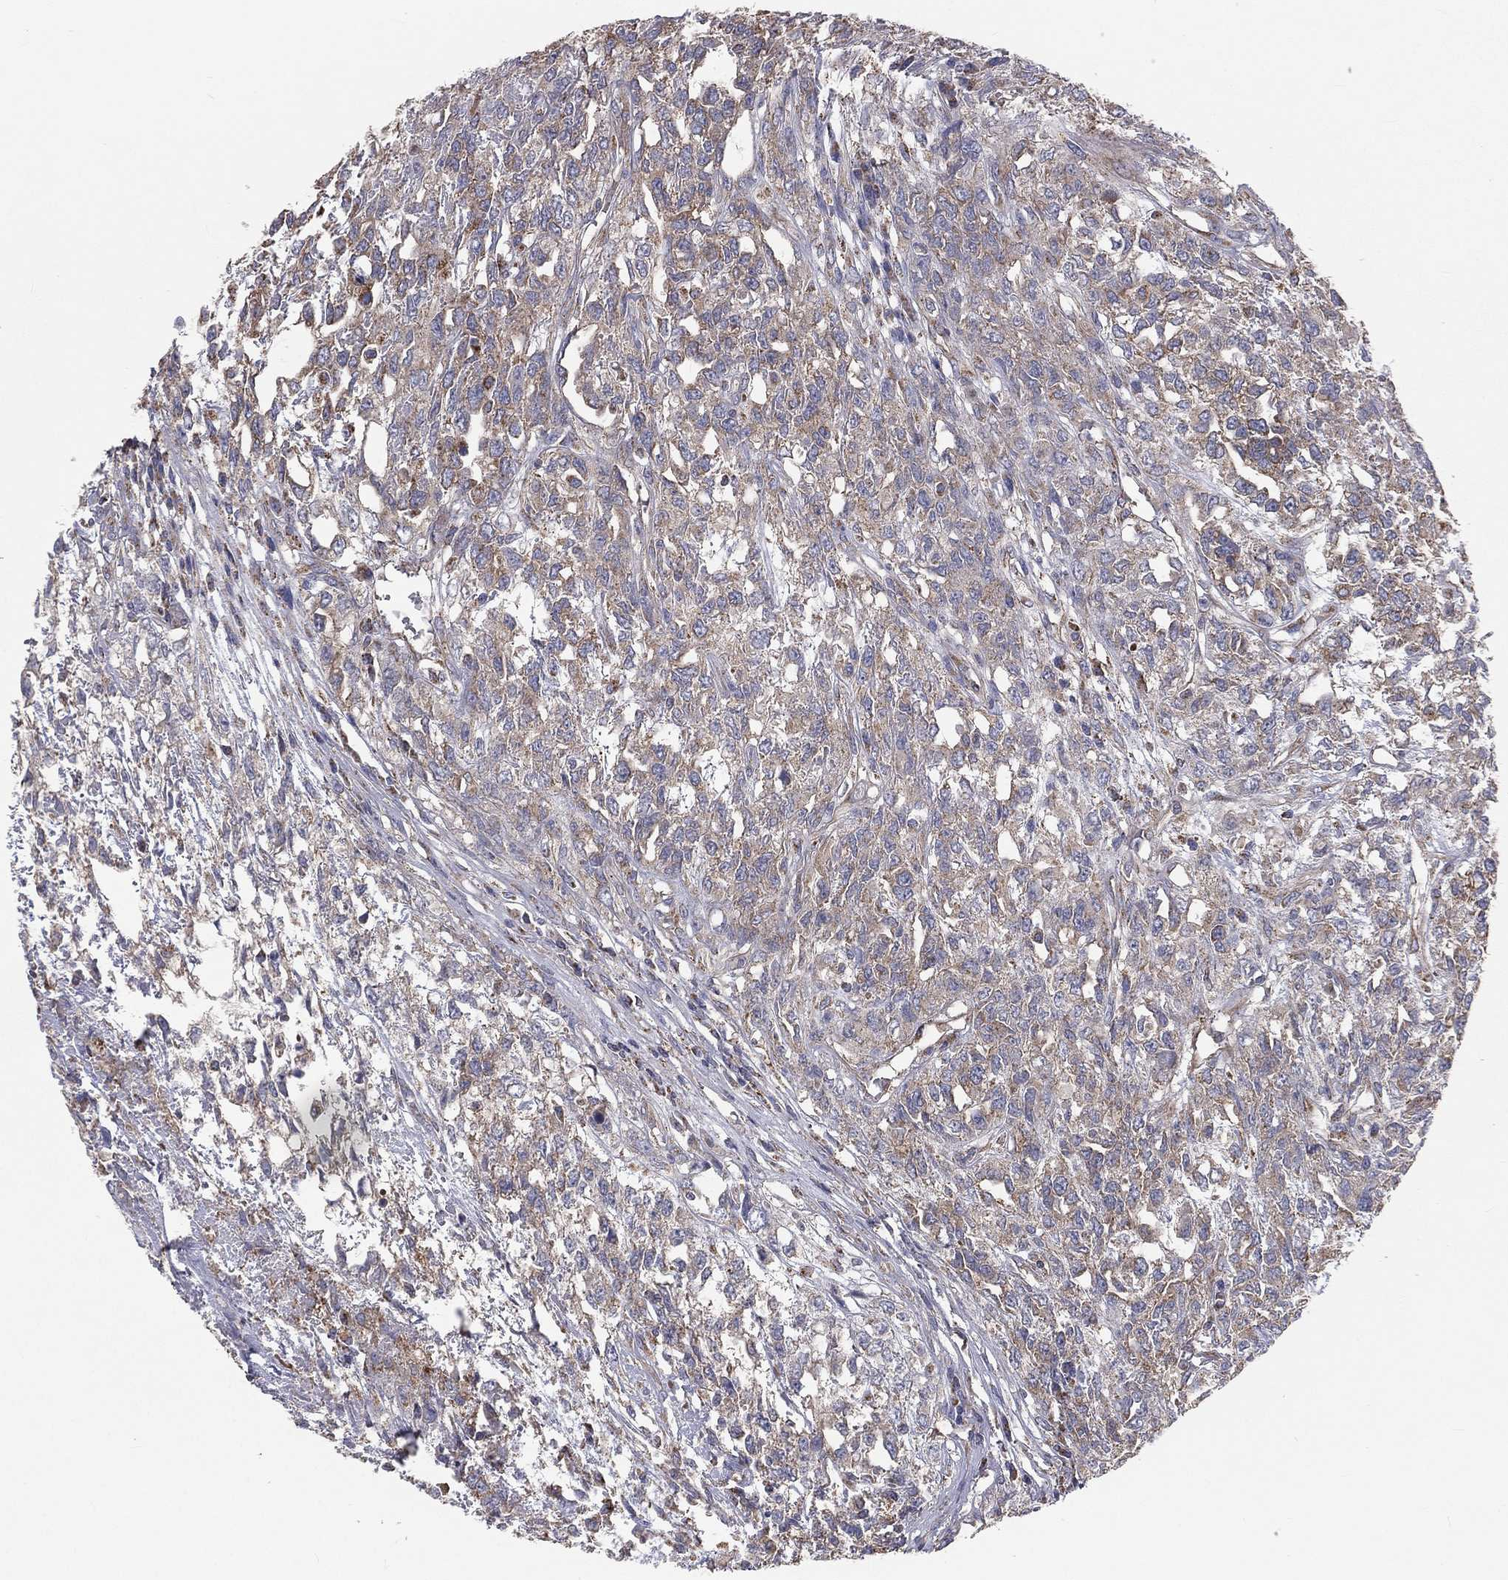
{"staining": {"intensity": "weak", "quantity": "25%-75%", "location": "cytoplasmic/membranous"}, "tissue": "testis cancer", "cell_type": "Tumor cells", "image_type": "cancer", "snomed": [{"axis": "morphology", "description": "Seminoma, NOS"}, {"axis": "topography", "description": "Testis"}], "caption": "A brown stain labels weak cytoplasmic/membranous staining of a protein in seminoma (testis) tumor cells.", "gene": "HADH", "patient": {"sex": "male", "age": 52}}